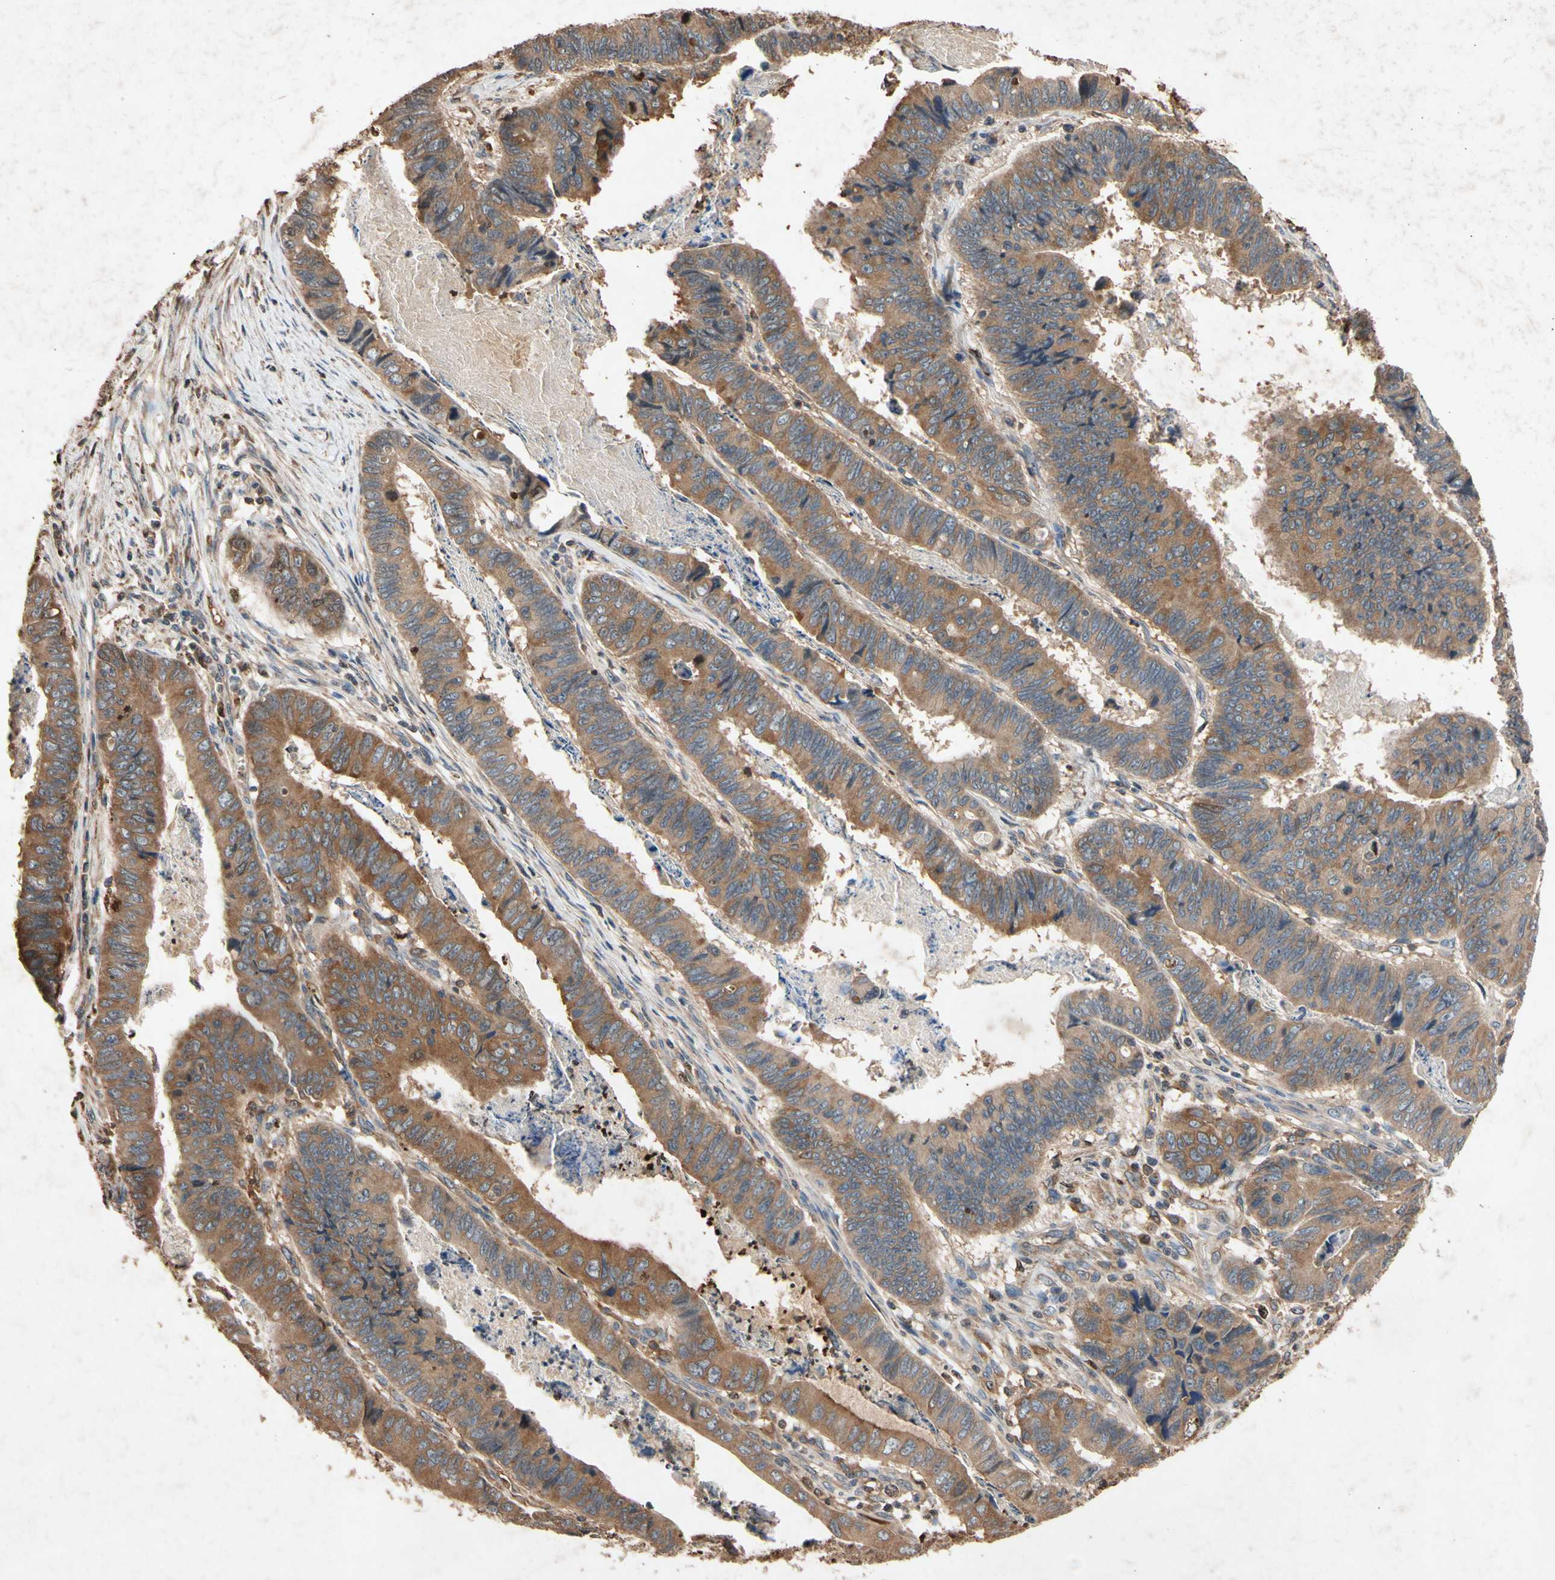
{"staining": {"intensity": "moderate", "quantity": ">75%", "location": "cytoplasmic/membranous"}, "tissue": "stomach cancer", "cell_type": "Tumor cells", "image_type": "cancer", "snomed": [{"axis": "morphology", "description": "Adenocarcinoma, NOS"}, {"axis": "topography", "description": "Stomach, lower"}], "caption": "IHC of stomach cancer (adenocarcinoma) reveals medium levels of moderate cytoplasmic/membranous expression in about >75% of tumor cells.", "gene": "PRDX4", "patient": {"sex": "male", "age": 77}}